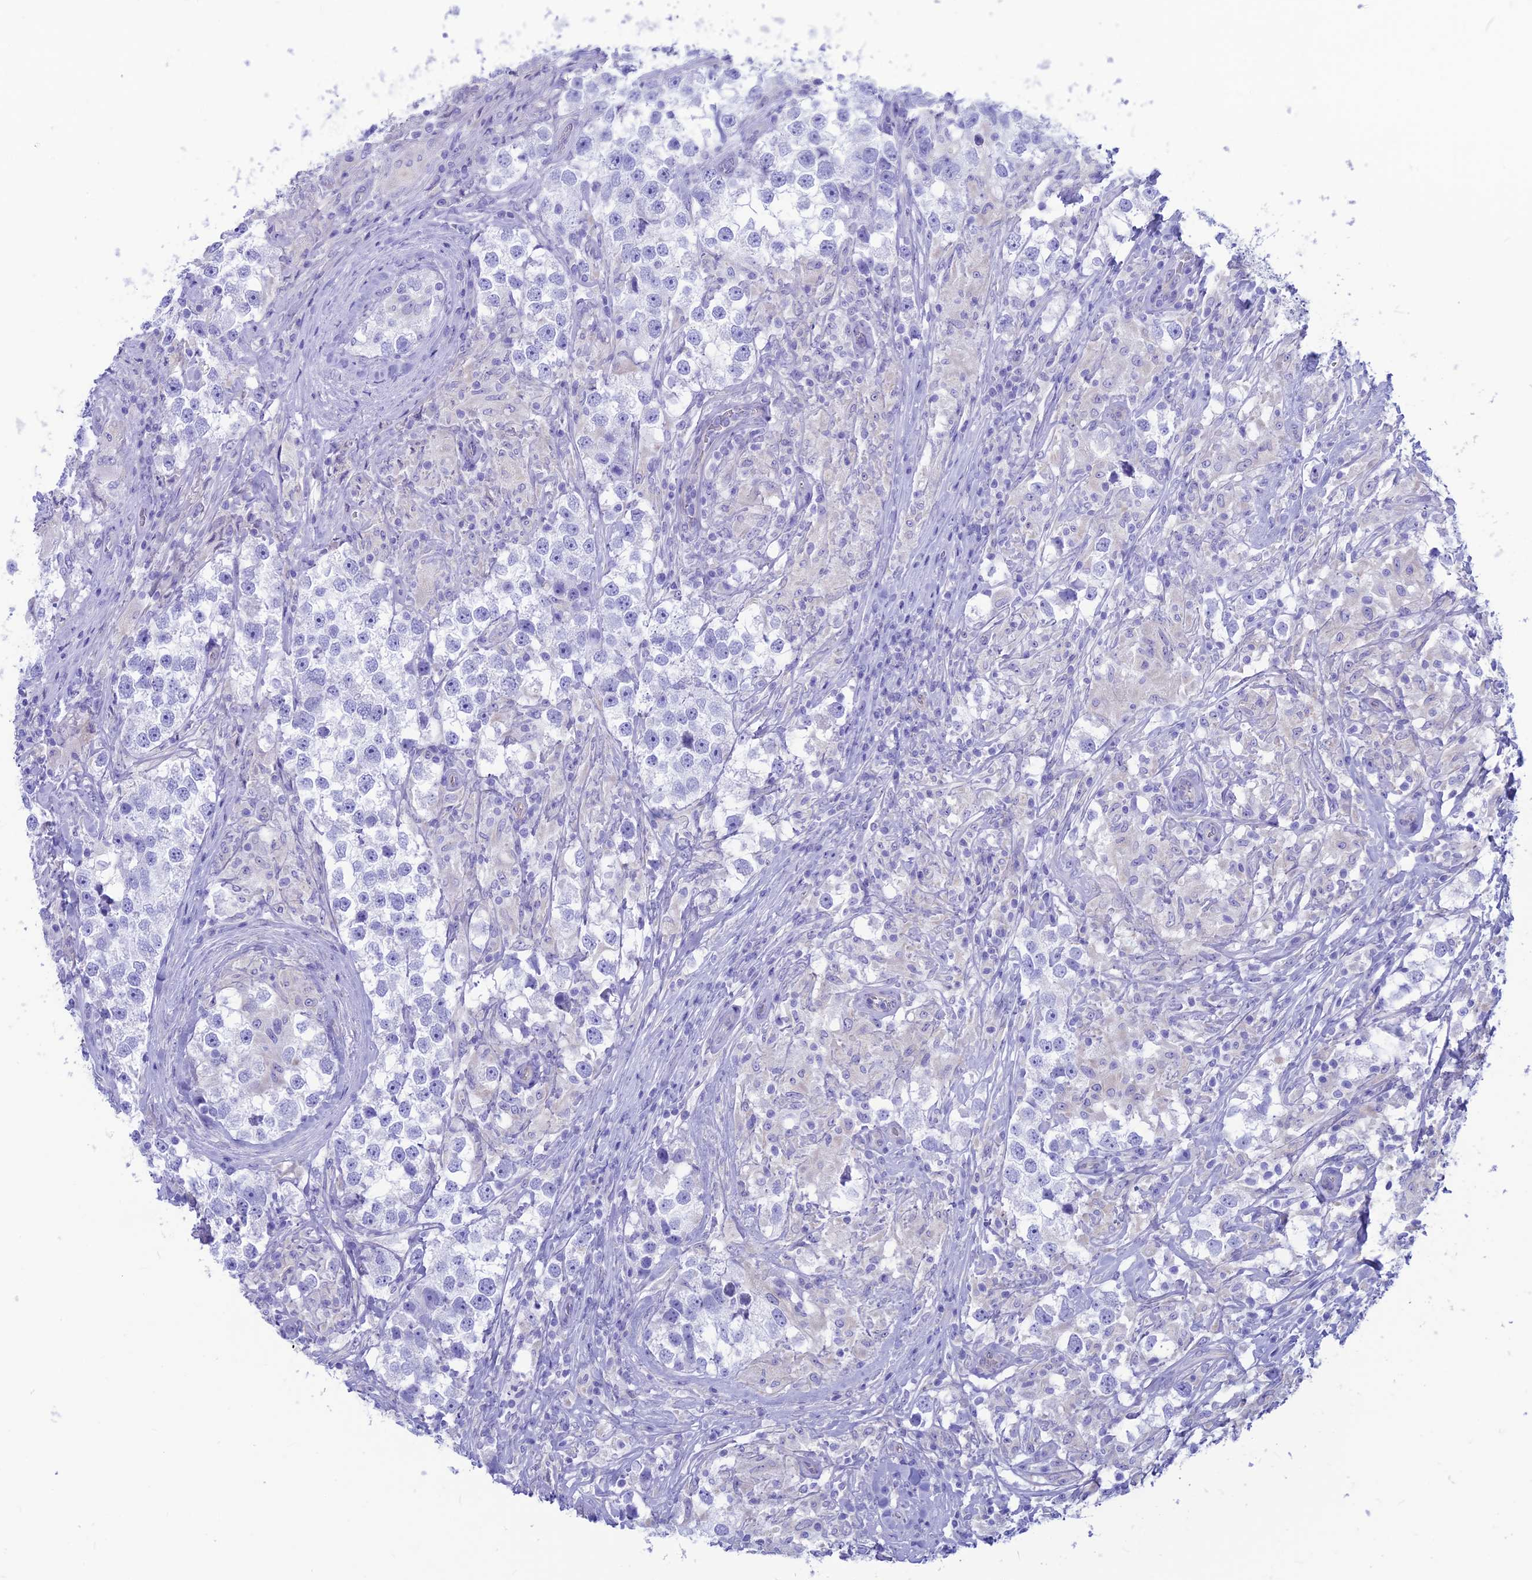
{"staining": {"intensity": "negative", "quantity": "none", "location": "none"}, "tissue": "testis cancer", "cell_type": "Tumor cells", "image_type": "cancer", "snomed": [{"axis": "morphology", "description": "Seminoma, NOS"}, {"axis": "topography", "description": "Testis"}], "caption": "Tumor cells show no significant protein positivity in seminoma (testis).", "gene": "GNGT2", "patient": {"sex": "male", "age": 46}}